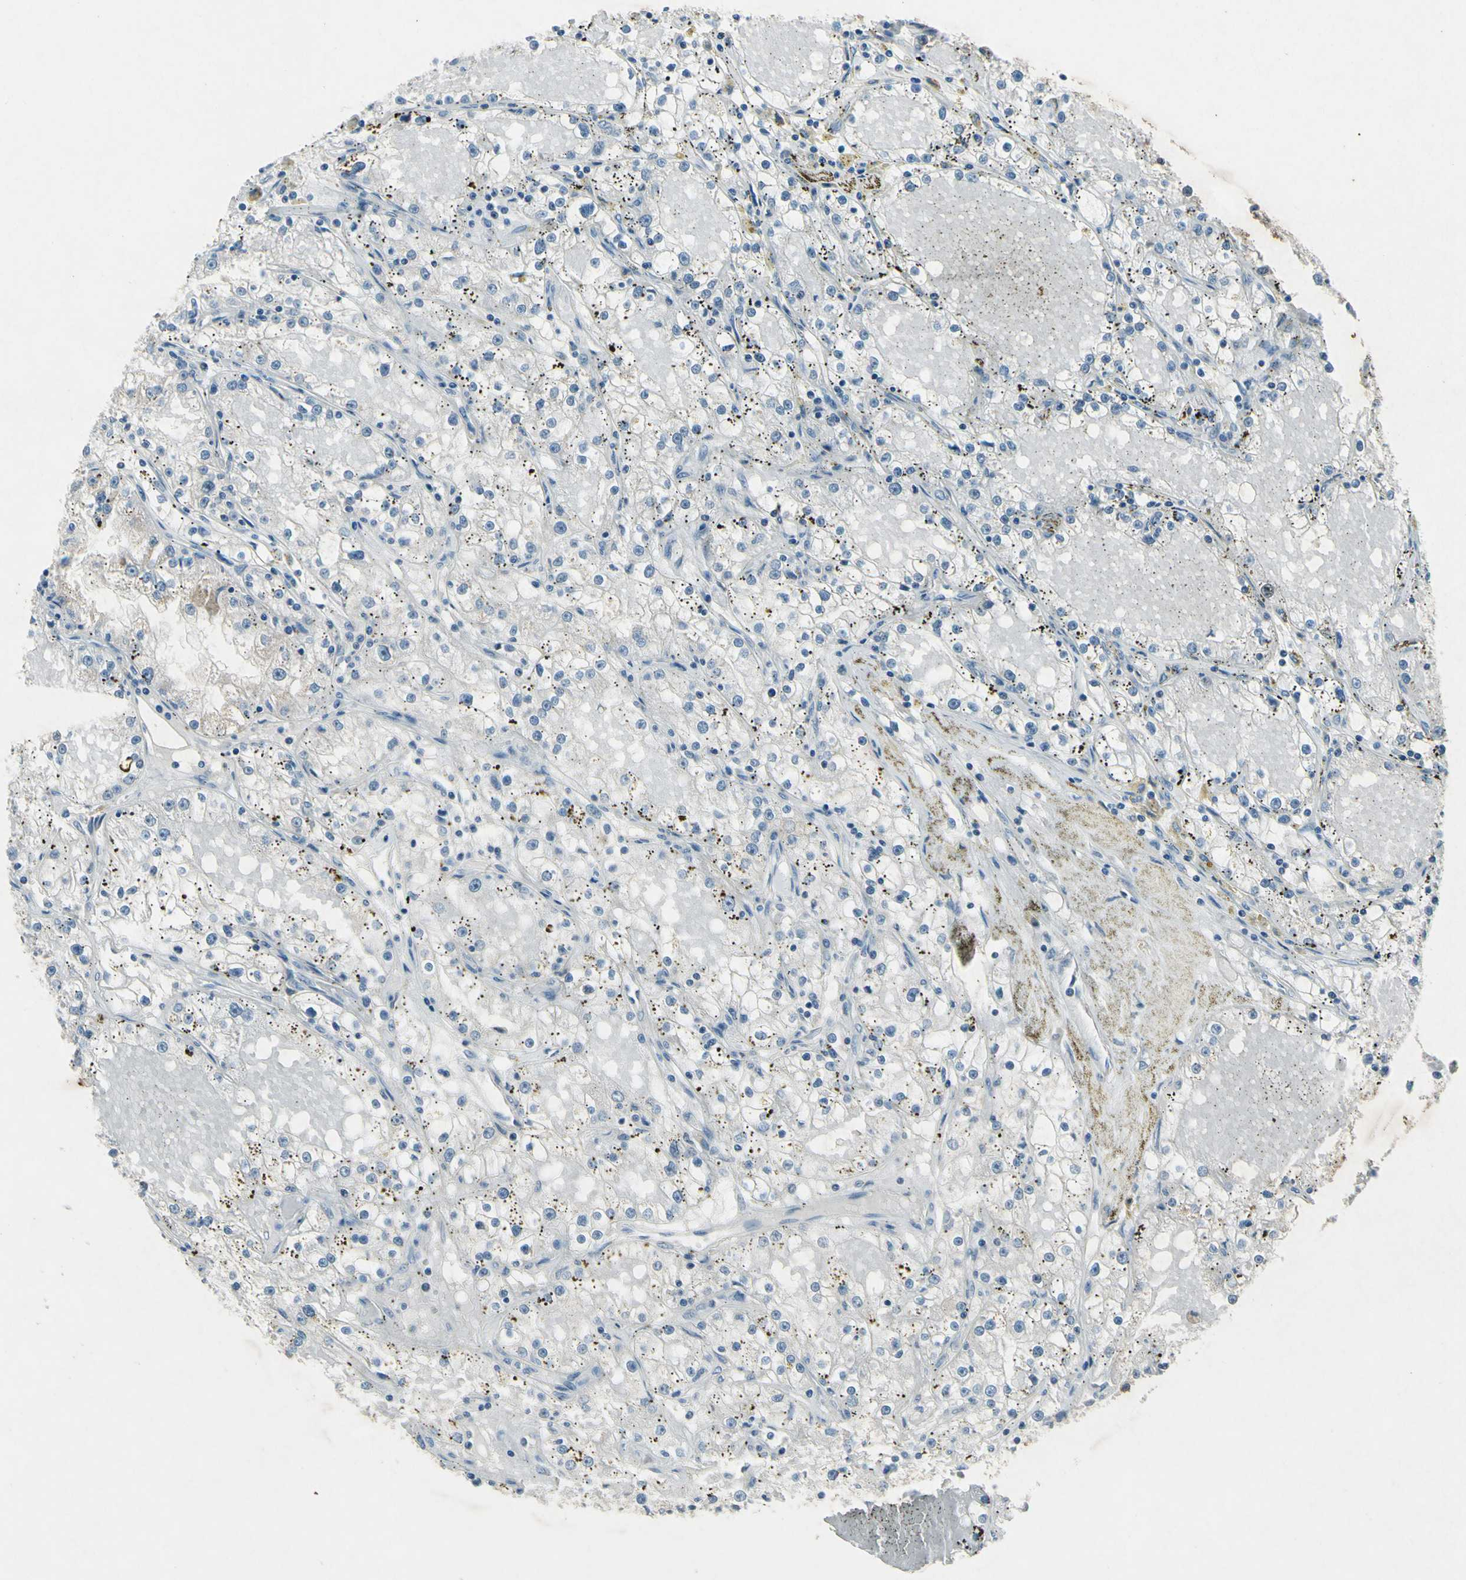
{"staining": {"intensity": "negative", "quantity": "none", "location": "none"}, "tissue": "renal cancer", "cell_type": "Tumor cells", "image_type": "cancer", "snomed": [{"axis": "morphology", "description": "Adenocarcinoma, NOS"}, {"axis": "topography", "description": "Kidney"}], "caption": "Immunohistochemistry of adenocarcinoma (renal) demonstrates no expression in tumor cells.", "gene": "SNAP91", "patient": {"sex": "male", "age": 56}}